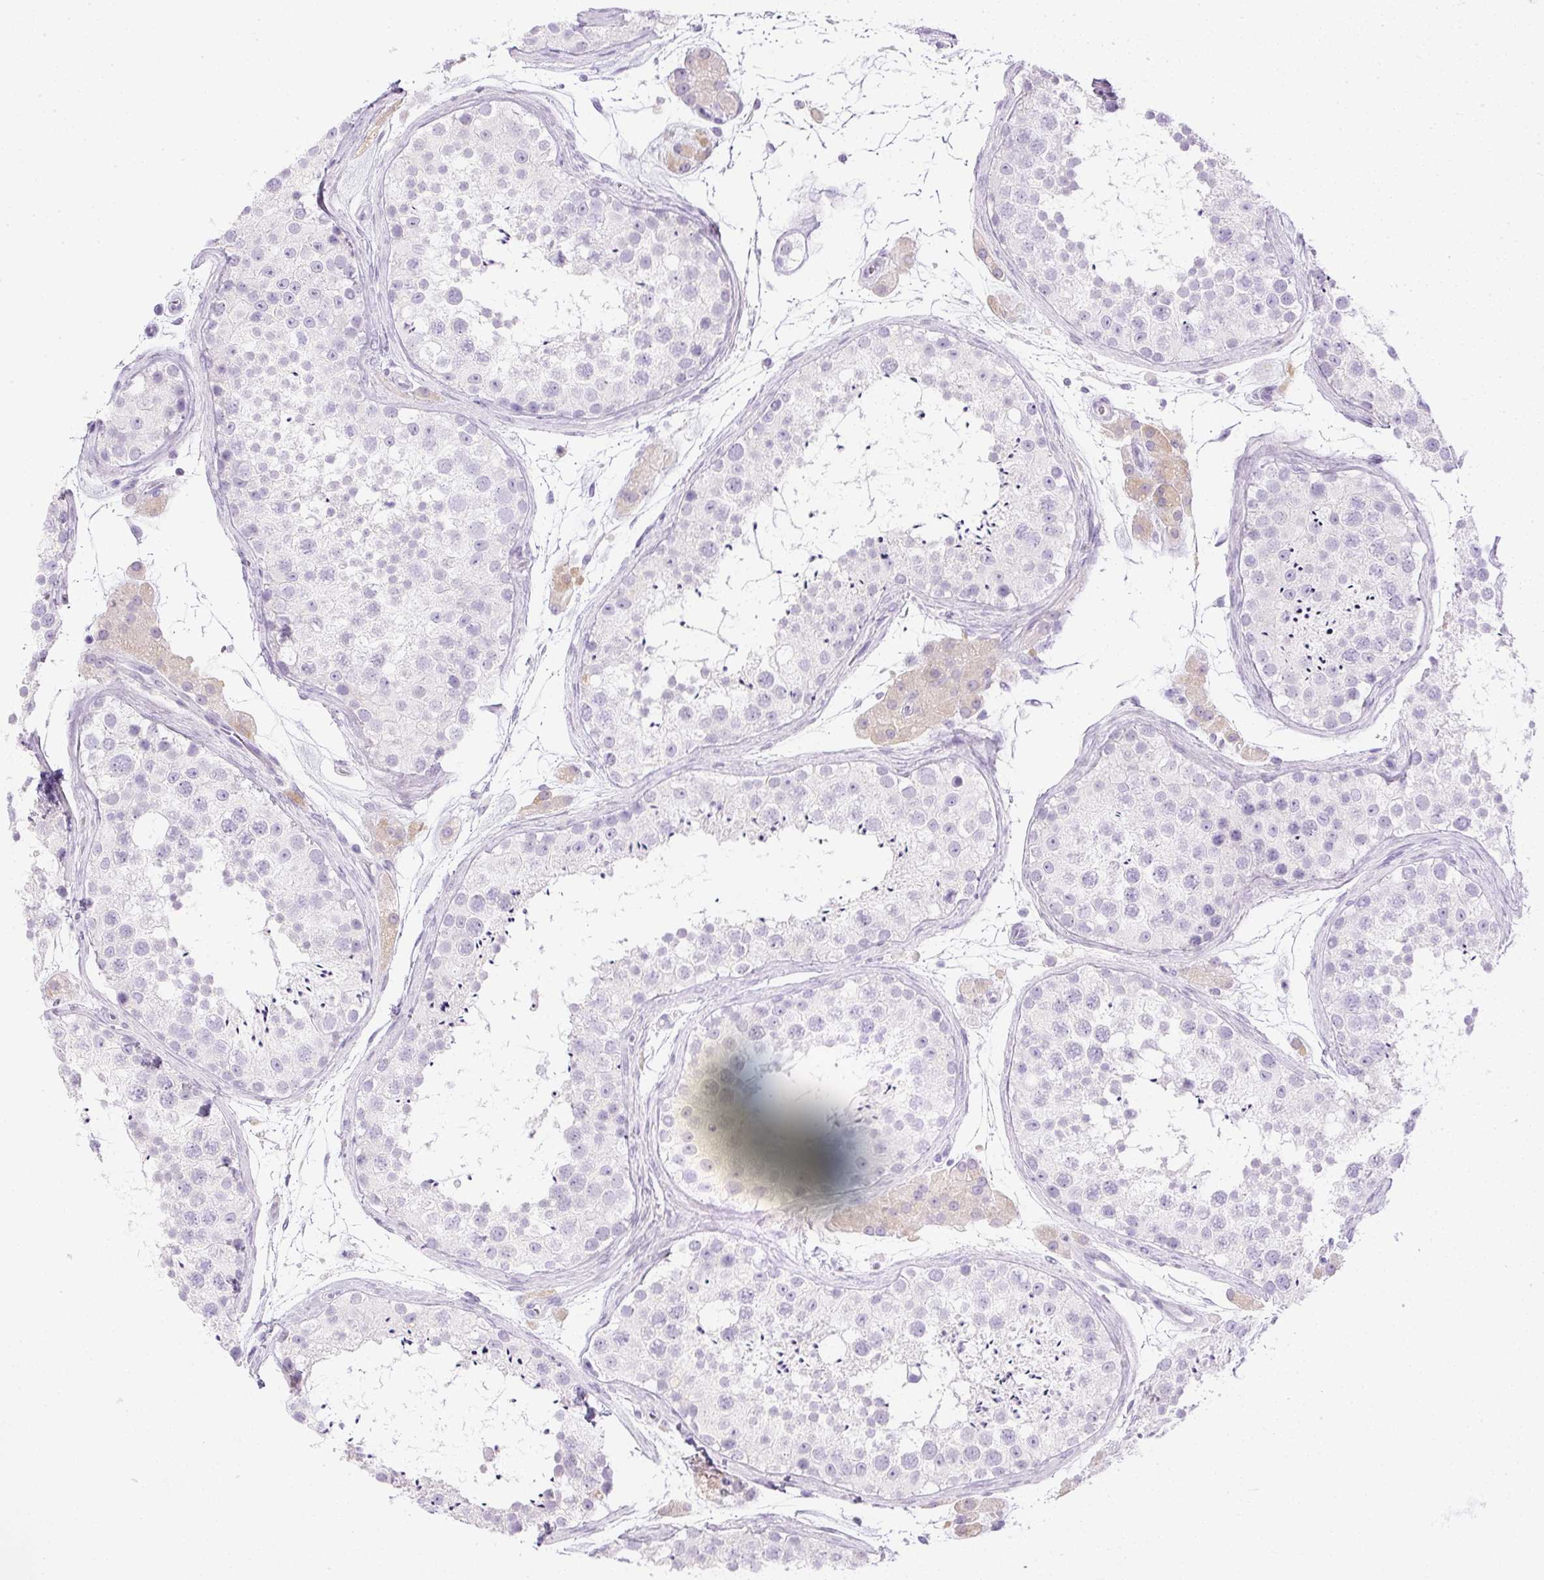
{"staining": {"intensity": "negative", "quantity": "none", "location": "none"}, "tissue": "testis", "cell_type": "Cells in seminiferous ducts", "image_type": "normal", "snomed": [{"axis": "morphology", "description": "Normal tissue, NOS"}, {"axis": "topography", "description": "Testis"}], "caption": "Unremarkable testis was stained to show a protein in brown. There is no significant staining in cells in seminiferous ducts. (DAB immunohistochemistry (IHC) with hematoxylin counter stain).", "gene": "CTRL", "patient": {"sex": "male", "age": 41}}